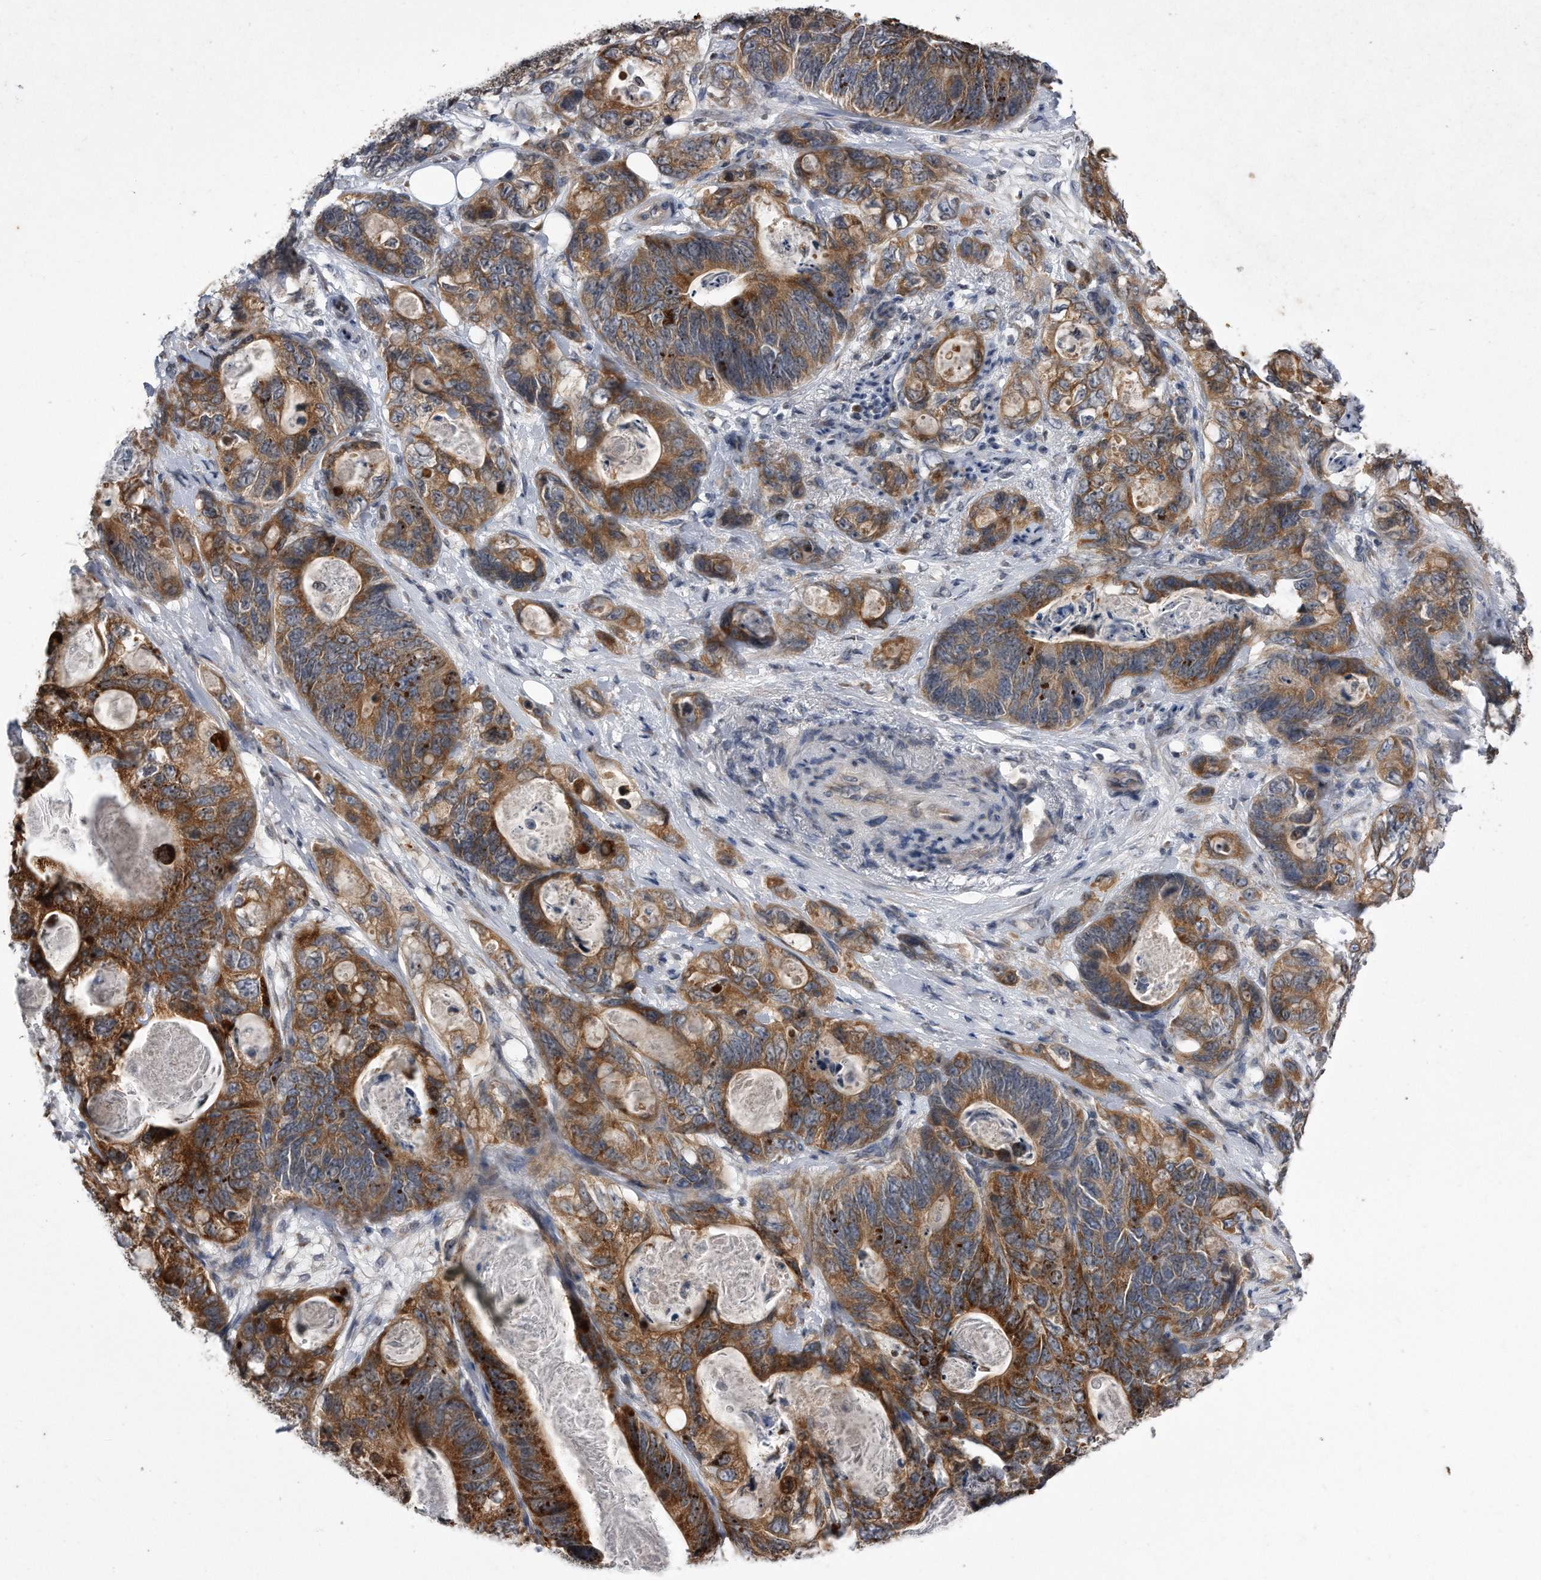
{"staining": {"intensity": "strong", "quantity": "25%-75%", "location": "cytoplasmic/membranous"}, "tissue": "stomach cancer", "cell_type": "Tumor cells", "image_type": "cancer", "snomed": [{"axis": "morphology", "description": "Normal tissue, NOS"}, {"axis": "morphology", "description": "Adenocarcinoma, NOS"}, {"axis": "topography", "description": "Stomach"}], "caption": "An IHC image of tumor tissue is shown. Protein staining in brown highlights strong cytoplasmic/membranous positivity in stomach cancer within tumor cells.", "gene": "DAB1", "patient": {"sex": "female", "age": 89}}